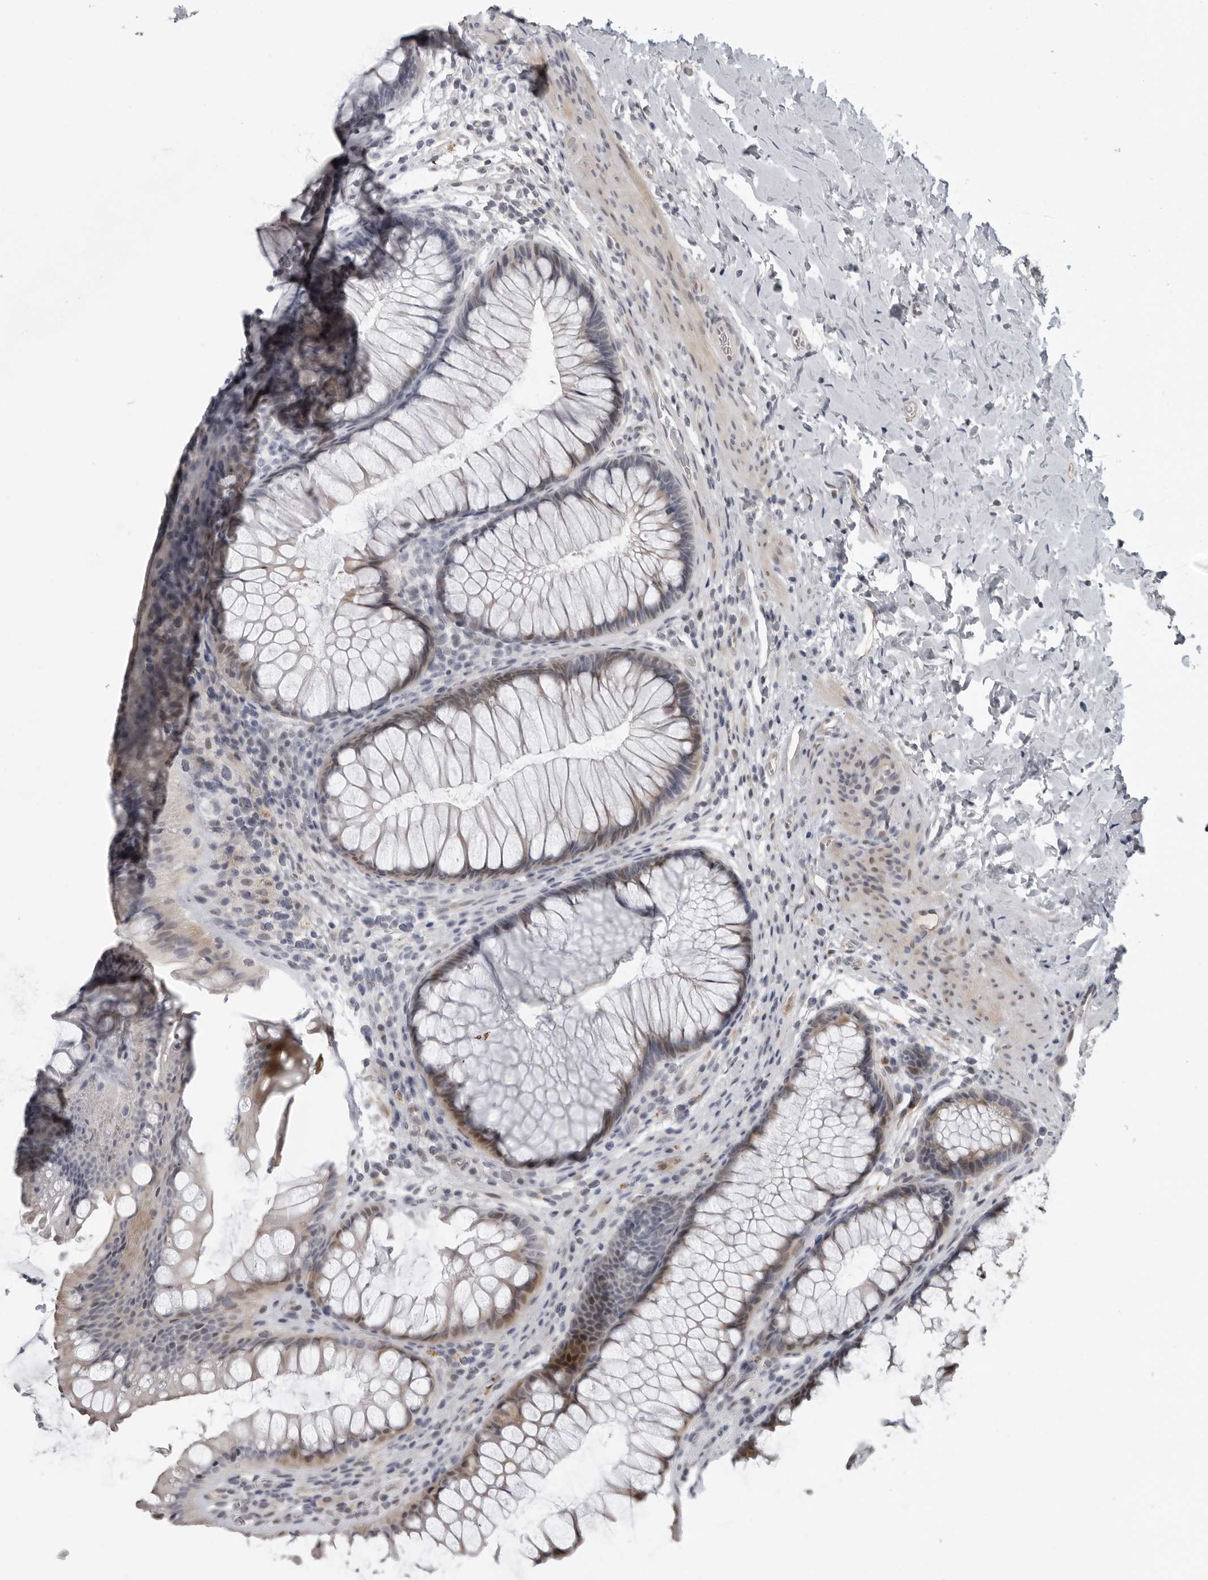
{"staining": {"intensity": "weak", "quantity": "25%-75%", "location": "cytoplasmic/membranous"}, "tissue": "colon", "cell_type": "Endothelial cells", "image_type": "normal", "snomed": [{"axis": "morphology", "description": "Normal tissue, NOS"}, {"axis": "topography", "description": "Colon"}], "caption": "Immunohistochemistry image of benign colon: human colon stained using immunohistochemistry (IHC) exhibits low levels of weak protein expression localized specifically in the cytoplasmic/membranous of endothelial cells, appearing as a cytoplasmic/membranous brown color.", "gene": "PRRX2", "patient": {"sex": "female", "age": 62}}